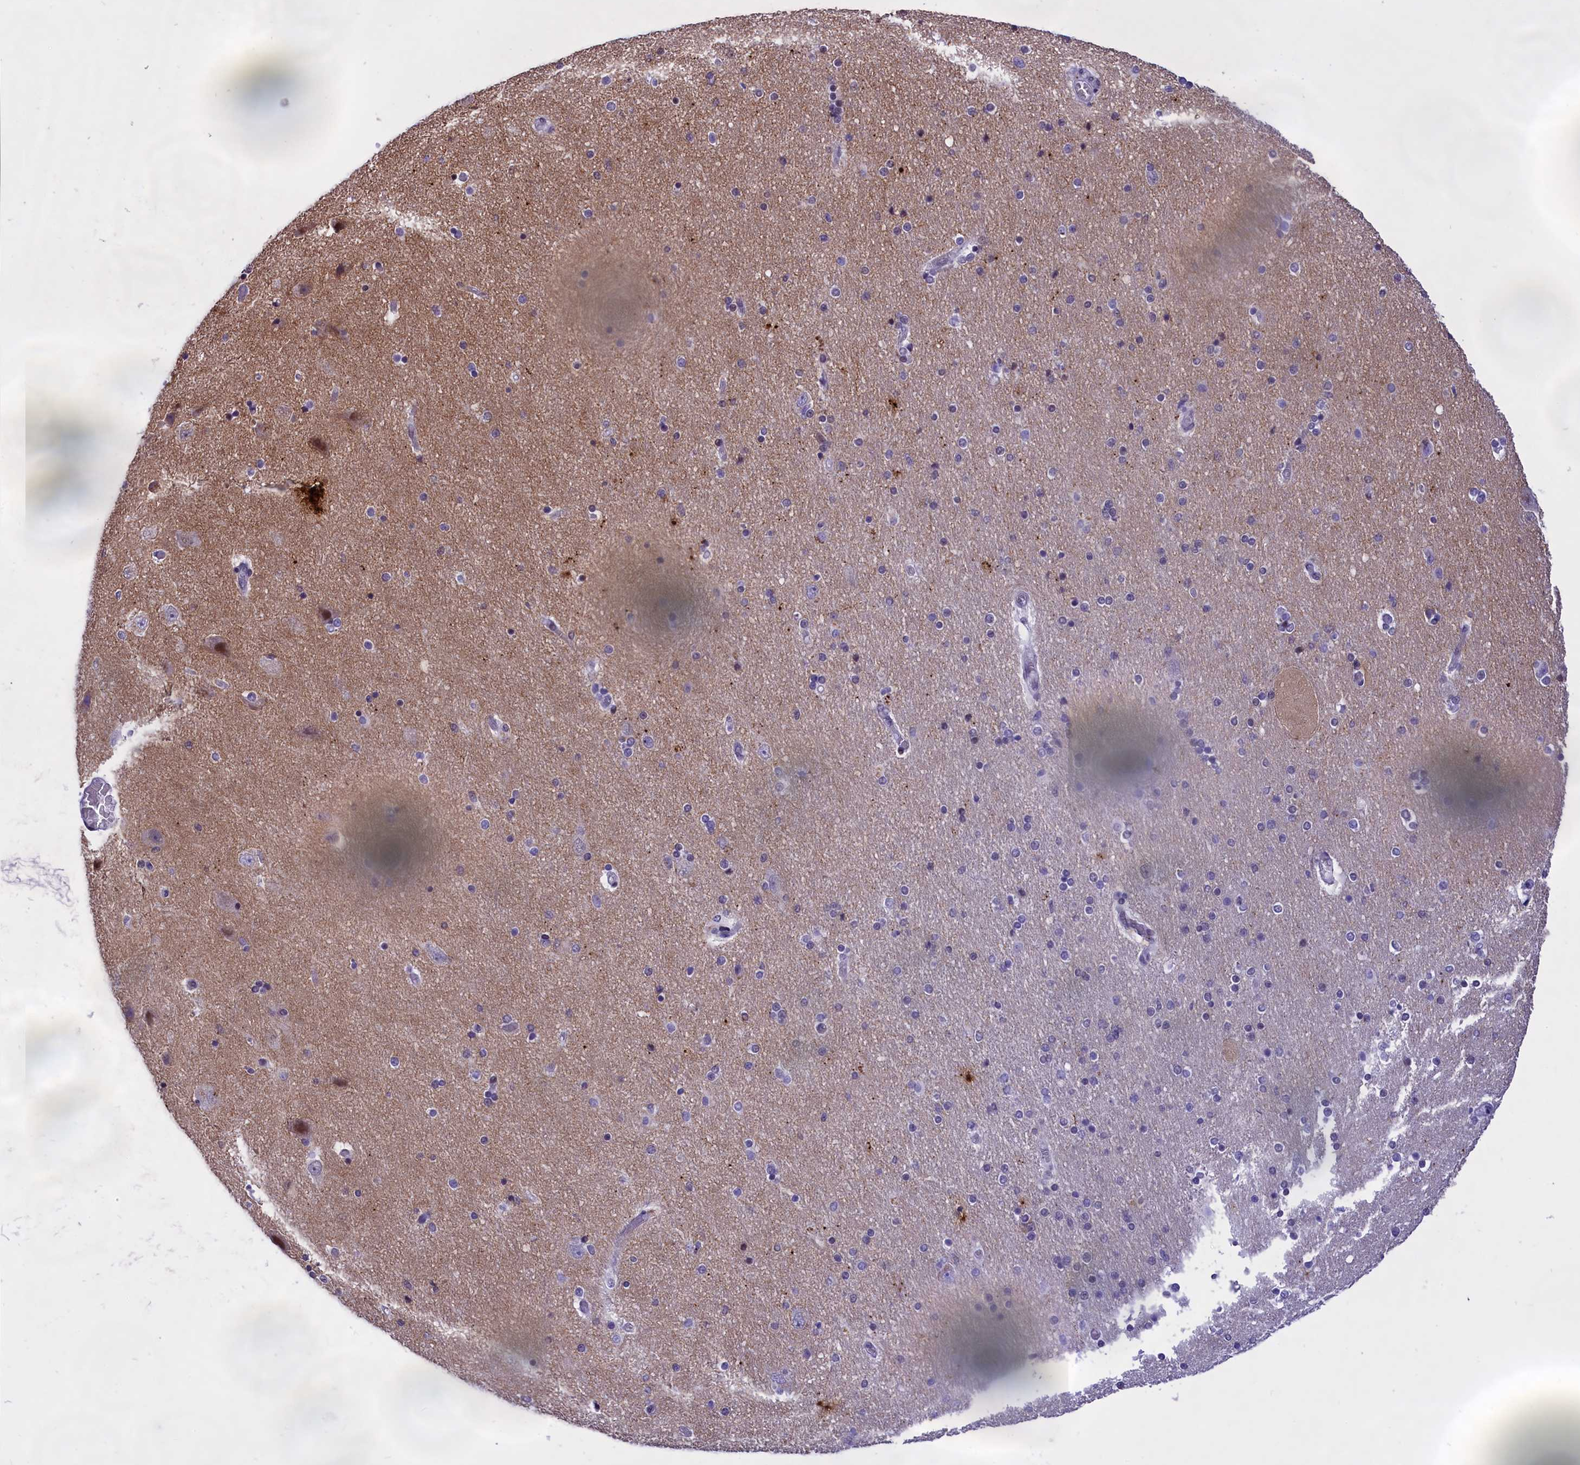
{"staining": {"intensity": "negative", "quantity": "none", "location": "none"}, "tissue": "hippocampus", "cell_type": "Glial cells", "image_type": "normal", "snomed": [{"axis": "morphology", "description": "Normal tissue, NOS"}, {"axis": "topography", "description": "Hippocampus"}], "caption": "An IHC image of unremarkable hippocampus is shown. There is no staining in glial cells of hippocampus. The staining was performed using DAB to visualize the protein expression in brown, while the nuclei were stained in blue with hematoxylin (Magnification: 20x).", "gene": "SPIRE2", "patient": {"sex": "female", "age": 54}}